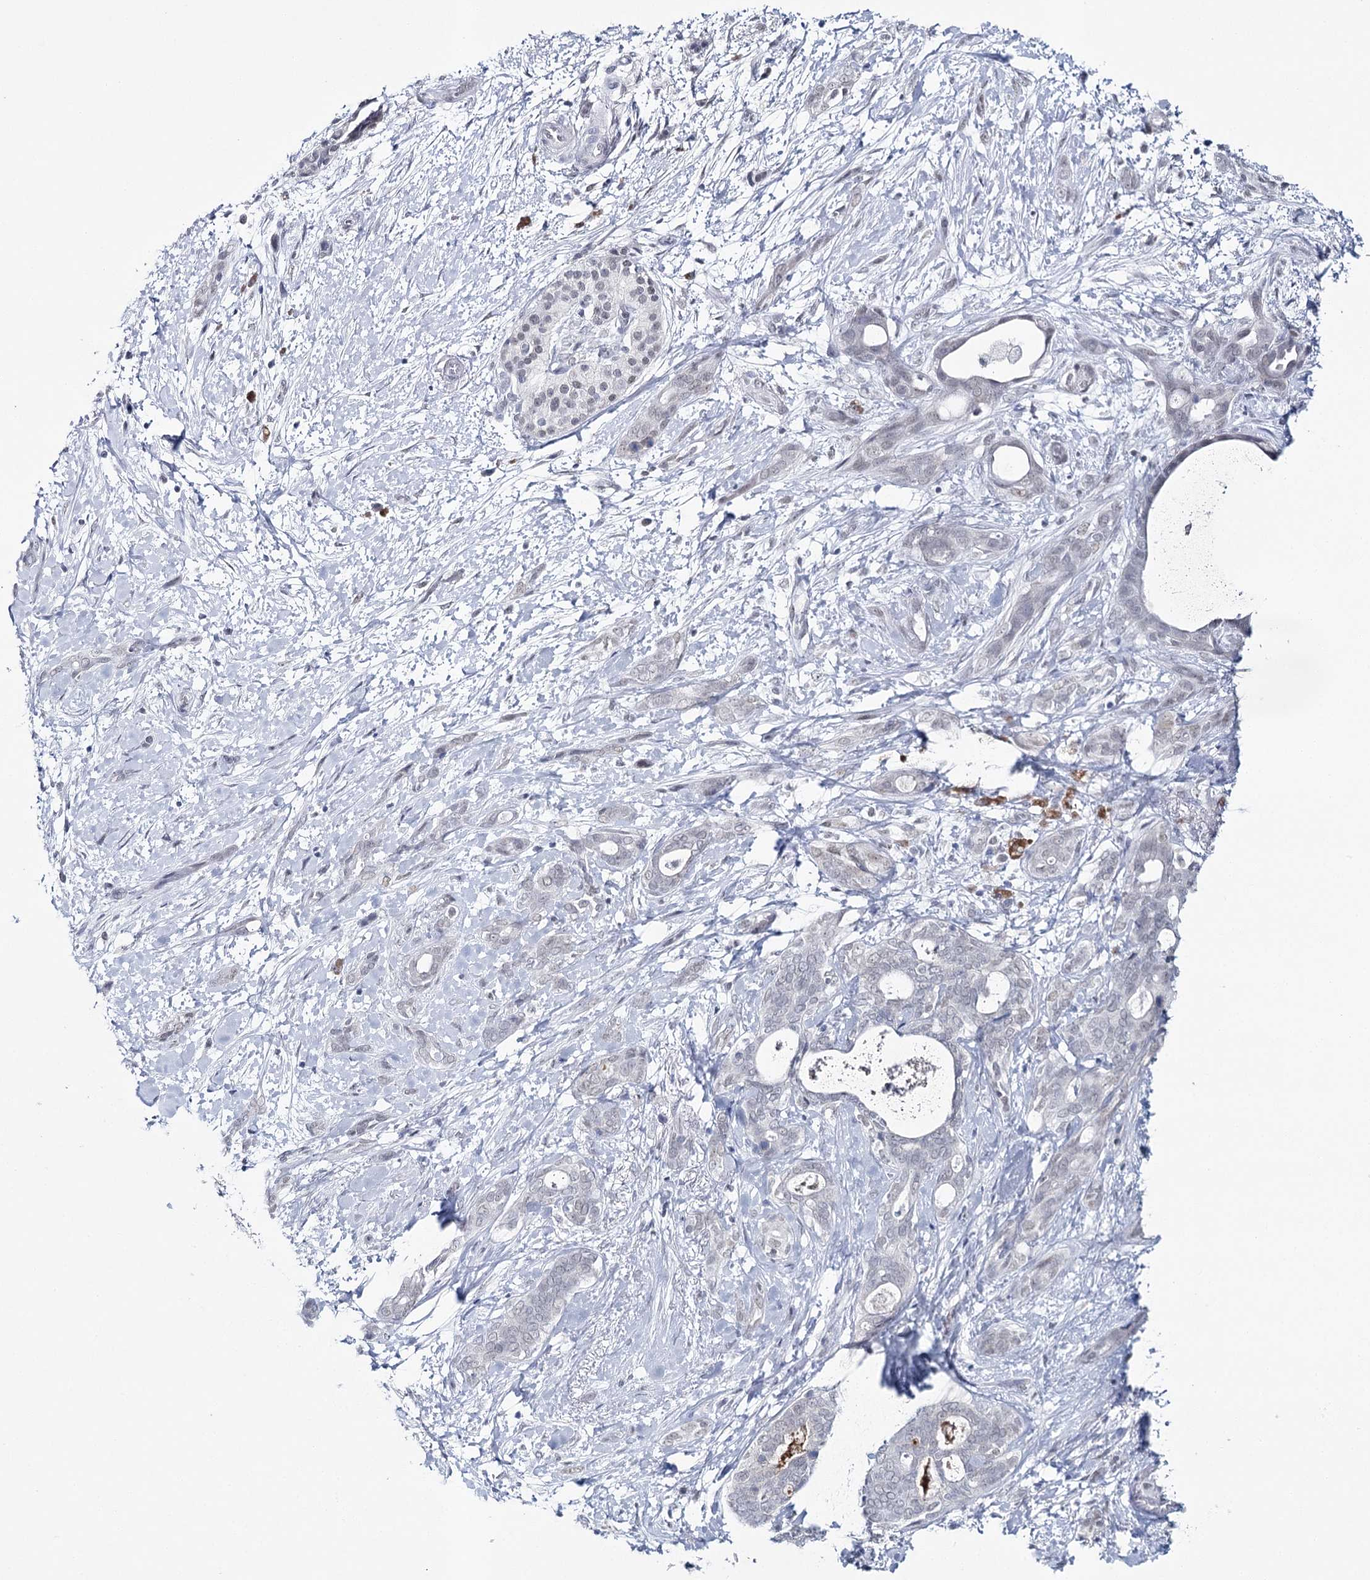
{"staining": {"intensity": "weak", "quantity": "<25%", "location": "nuclear"}, "tissue": "pancreatic cancer", "cell_type": "Tumor cells", "image_type": "cancer", "snomed": [{"axis": "morphology", "description": "Normal tissue, NOS"}, {"axis": "morphology", "description": "Adenocarcinoma, NOS"}, {"axis": "topography", "description": "Pancreas"}, {"axis": "topography", "description": "Peripheral nerve tissue"}], "caption": "High power microscopy image of an immunohistochemistry (IHC) image of pancreatic adenocarcinoma, revealing no significant positivity in tumor cells. Brightfield microscopy of immunohistochemistry (IHC) stained with DAB (3,3'-diaminobenzidine) (brown) and hematoxylin (blue), captured at high magnification.", "gene": "ZC3H8", "patient": {"sex": "female", "age": 63}}